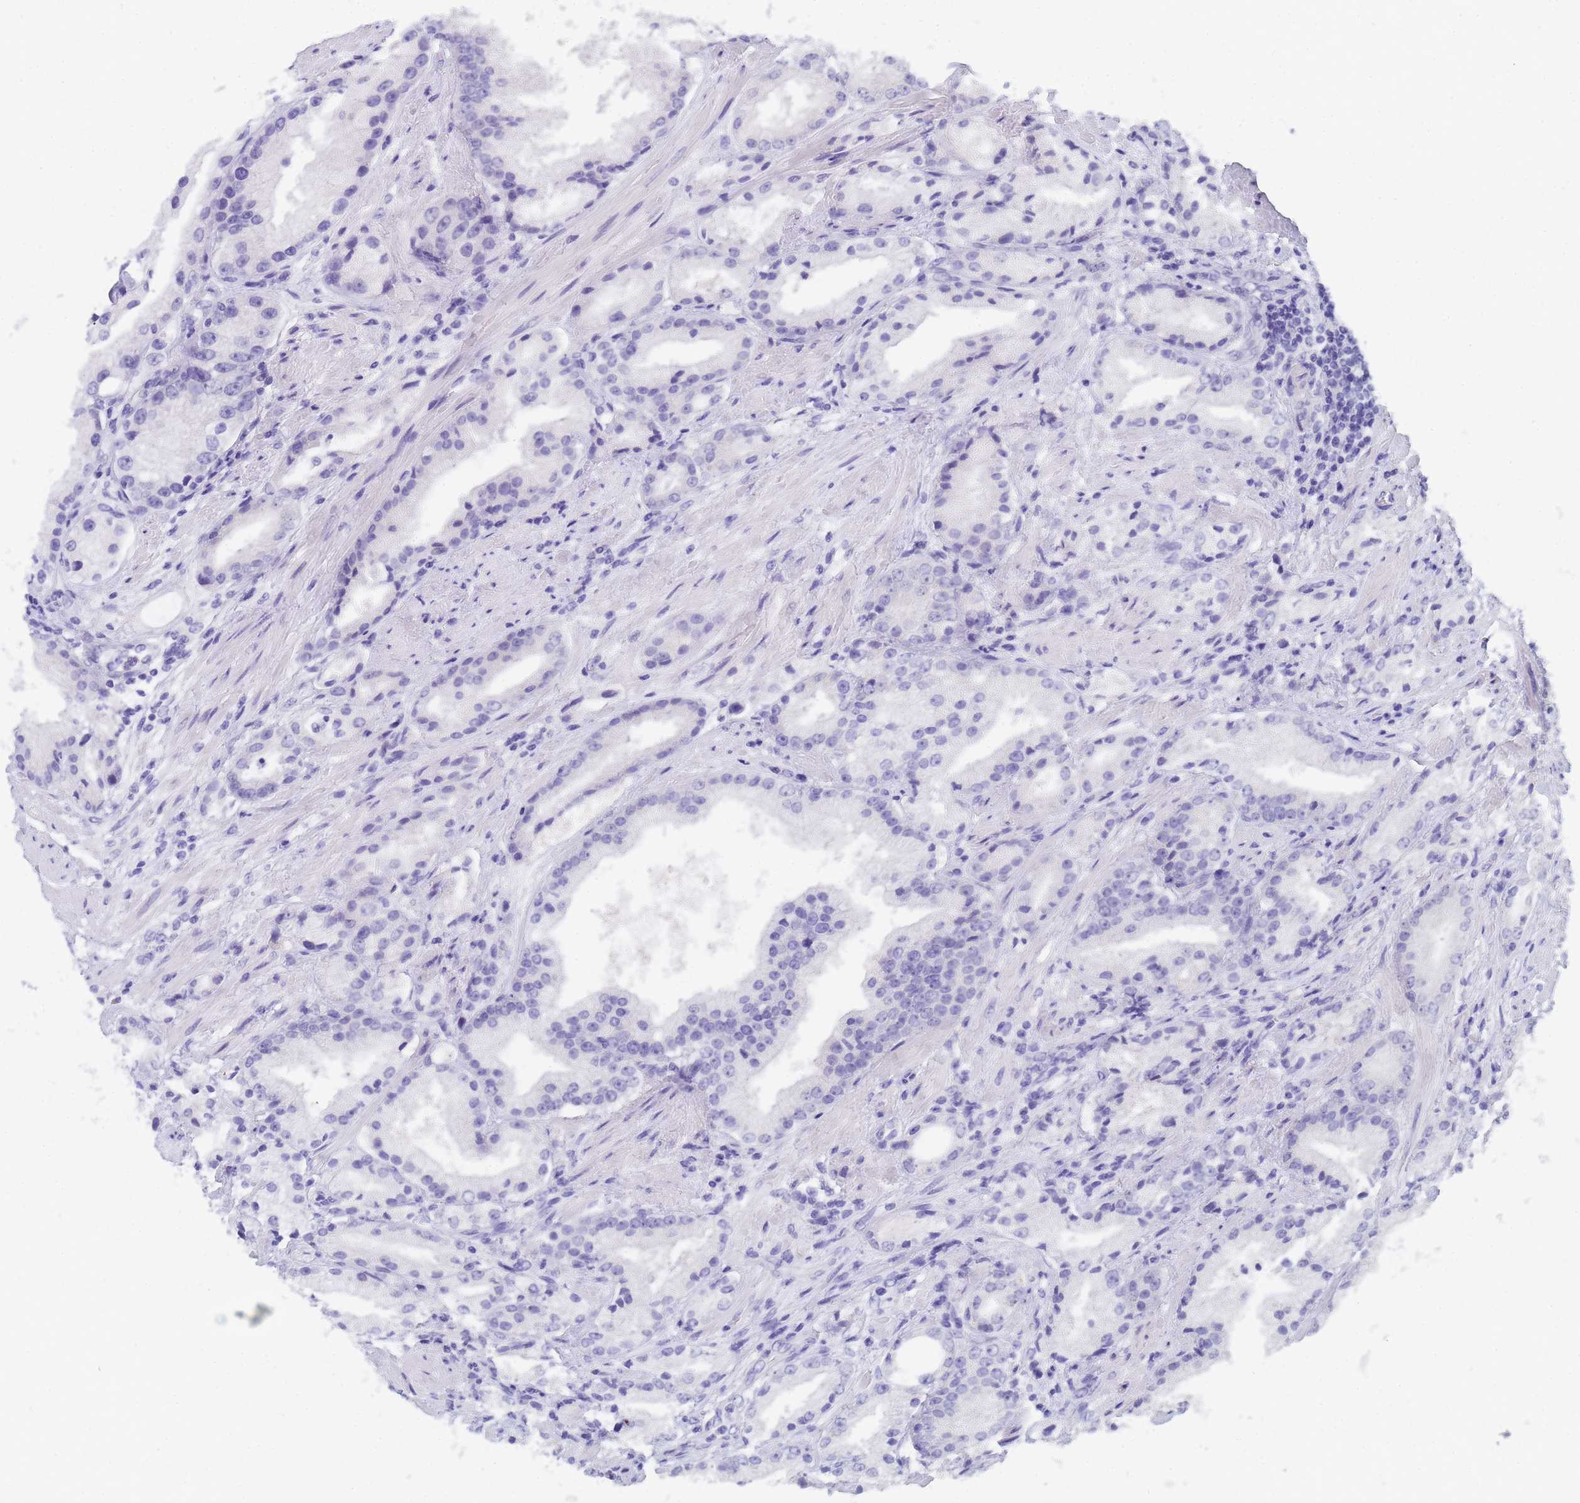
{"staining": {"intensity": "negative", "quantity": "none", "location": "none"}, "tissue": "prostate cancer", "cell_type": "Tumor cells", "image_type": "cancer", "snomed": [{"axis": "morphology", "description": "Adenocarcinoma, Low grade"}, {"axis": "topography", "description": "Prostate"}], "caption": "IHC of human prostate cancer shows no positivity in tumor cells. (Stains: DAB immunohistochemistry (IHC) with hematoxylin counter stain, Microscopy: brightfield microscopy at high magnification).", "gene": "STATH", "patient": {"sex": "male", "age": 67}}